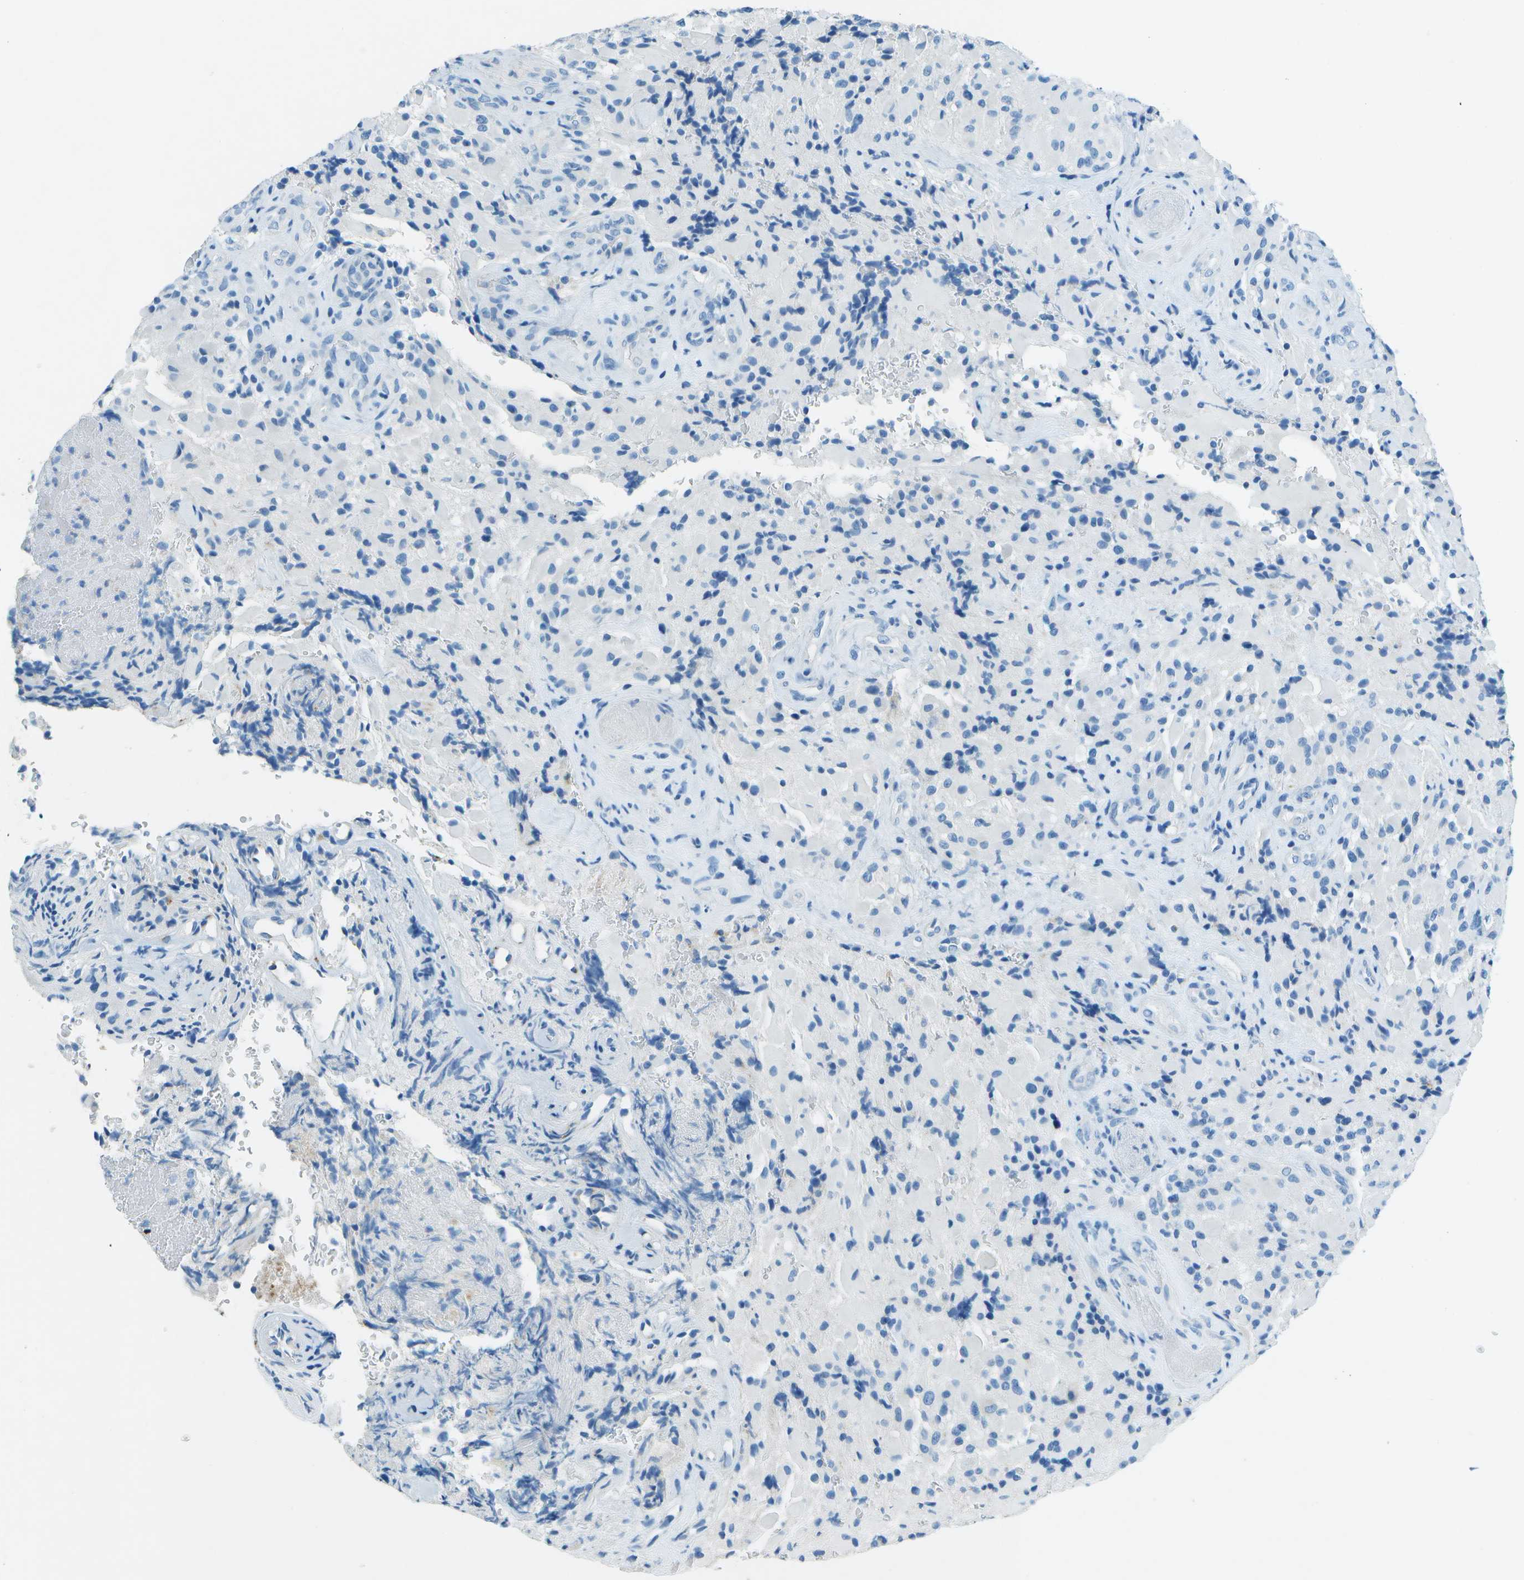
{"staining": {"intensity": "negative", "quantity": "none", "location": "none"}, "tissue": "glioma", "cell_type": "Tumor cells", "image_type": "cancer", "snomed": [{"axis": "morphology", "description": "Glioma, malignant, High grade"}, {"axis": "topography", "description": "Brain"}], "caption": "Human malignant glioma (high-grade) stained for a protein using immunohistochemistry (IHC) demonstrates no positivity in tumor cells.", "gene": "SLC16A10", "patient": {"sex": "male", "age": 71}}